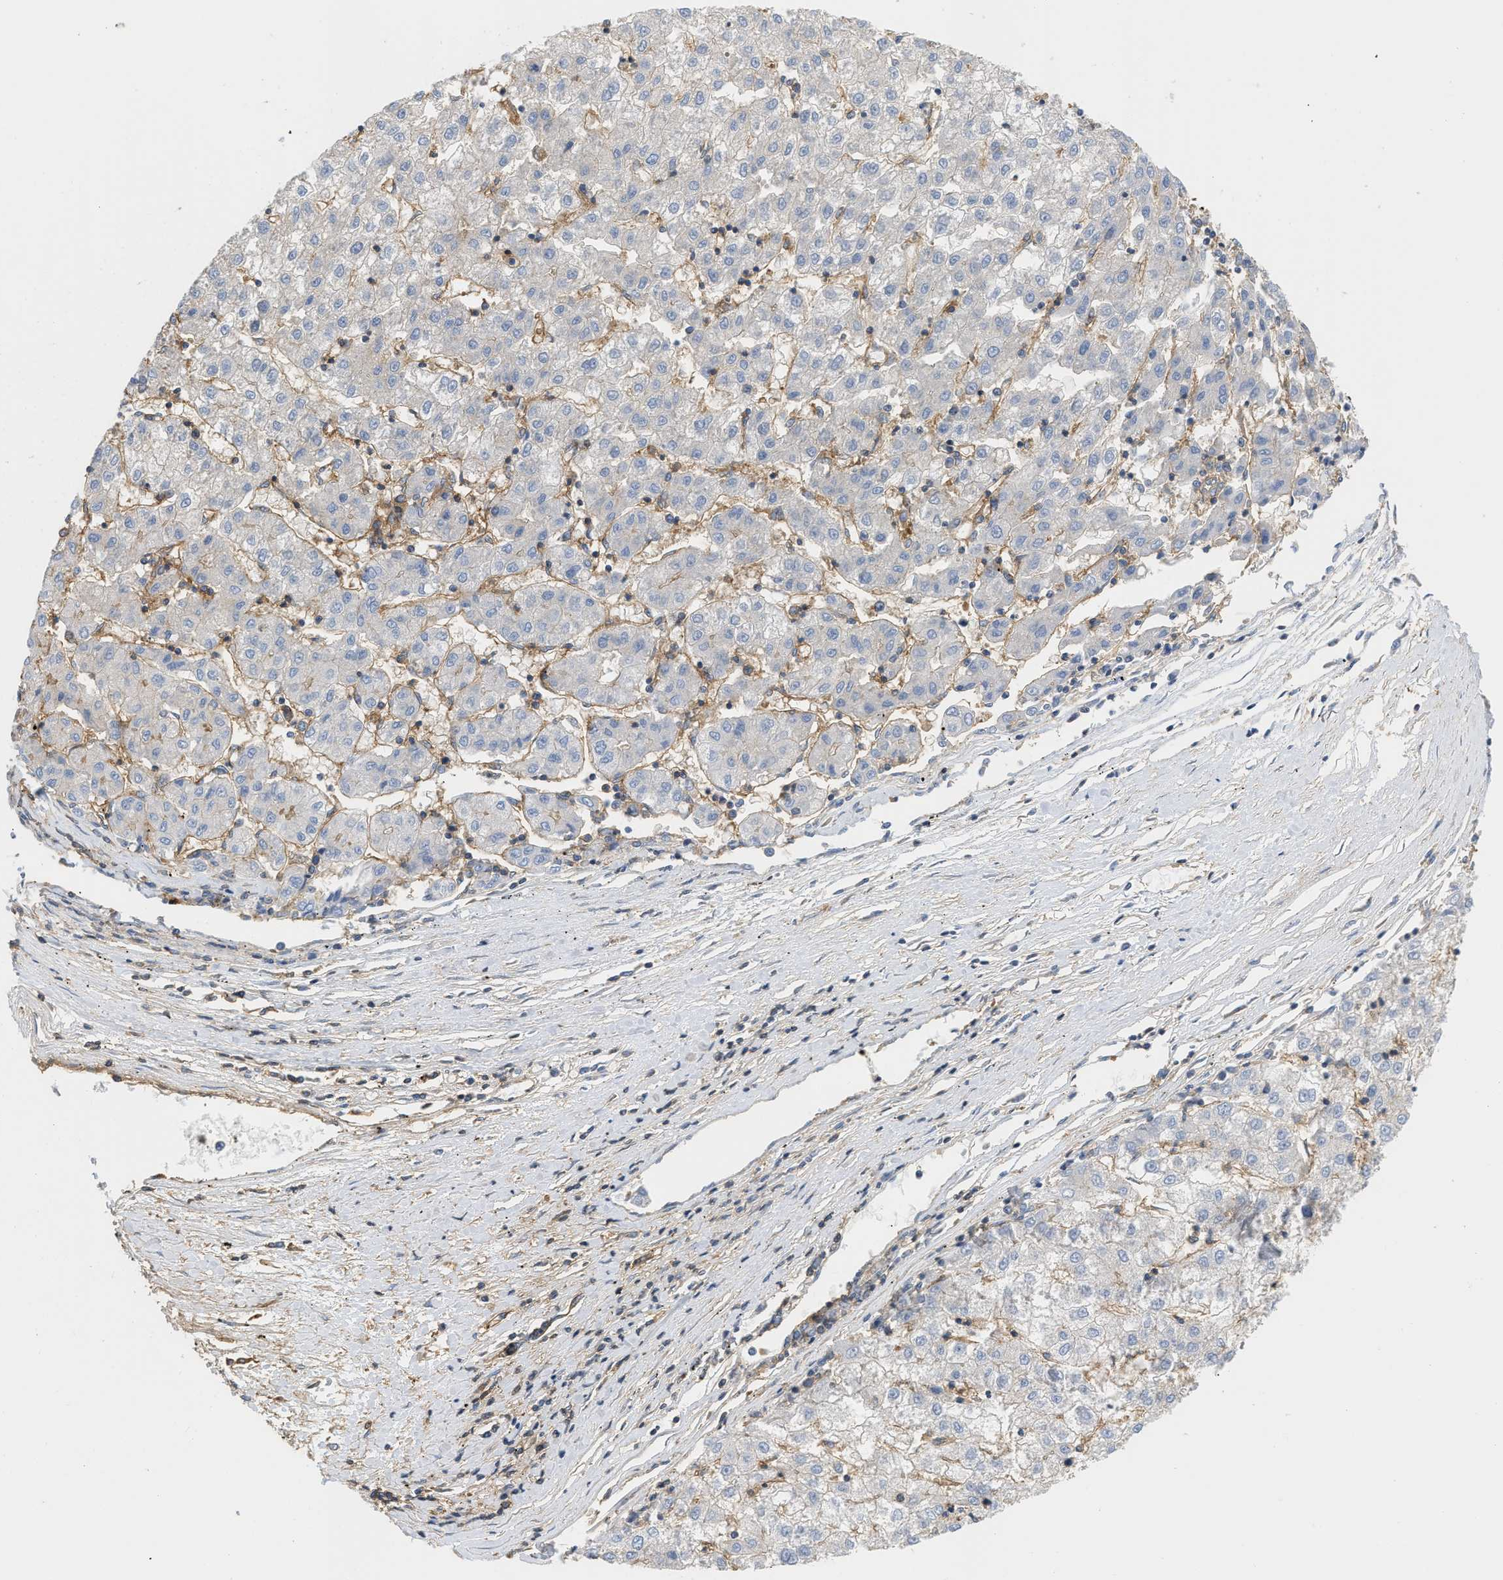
{"staining": {"intensity": "negative", "quantity": "none", "location": "none"}, "tissue": "liver cancer", "cell_type": "Tumor cells", "image_type": "cancer", "snomed": [{"axis": "morphology", "description": "Carcinoma, Hepatocellular, NOS"}, {"axis": "topography", "description": "Liver"}], "caption": "Immunohistochemical staining of human hepatocellular carcinoma (liver) displays no significant staining in tumor cells.", "gene": "GNB4", "patient": {"sex": "male", "age": 72}}